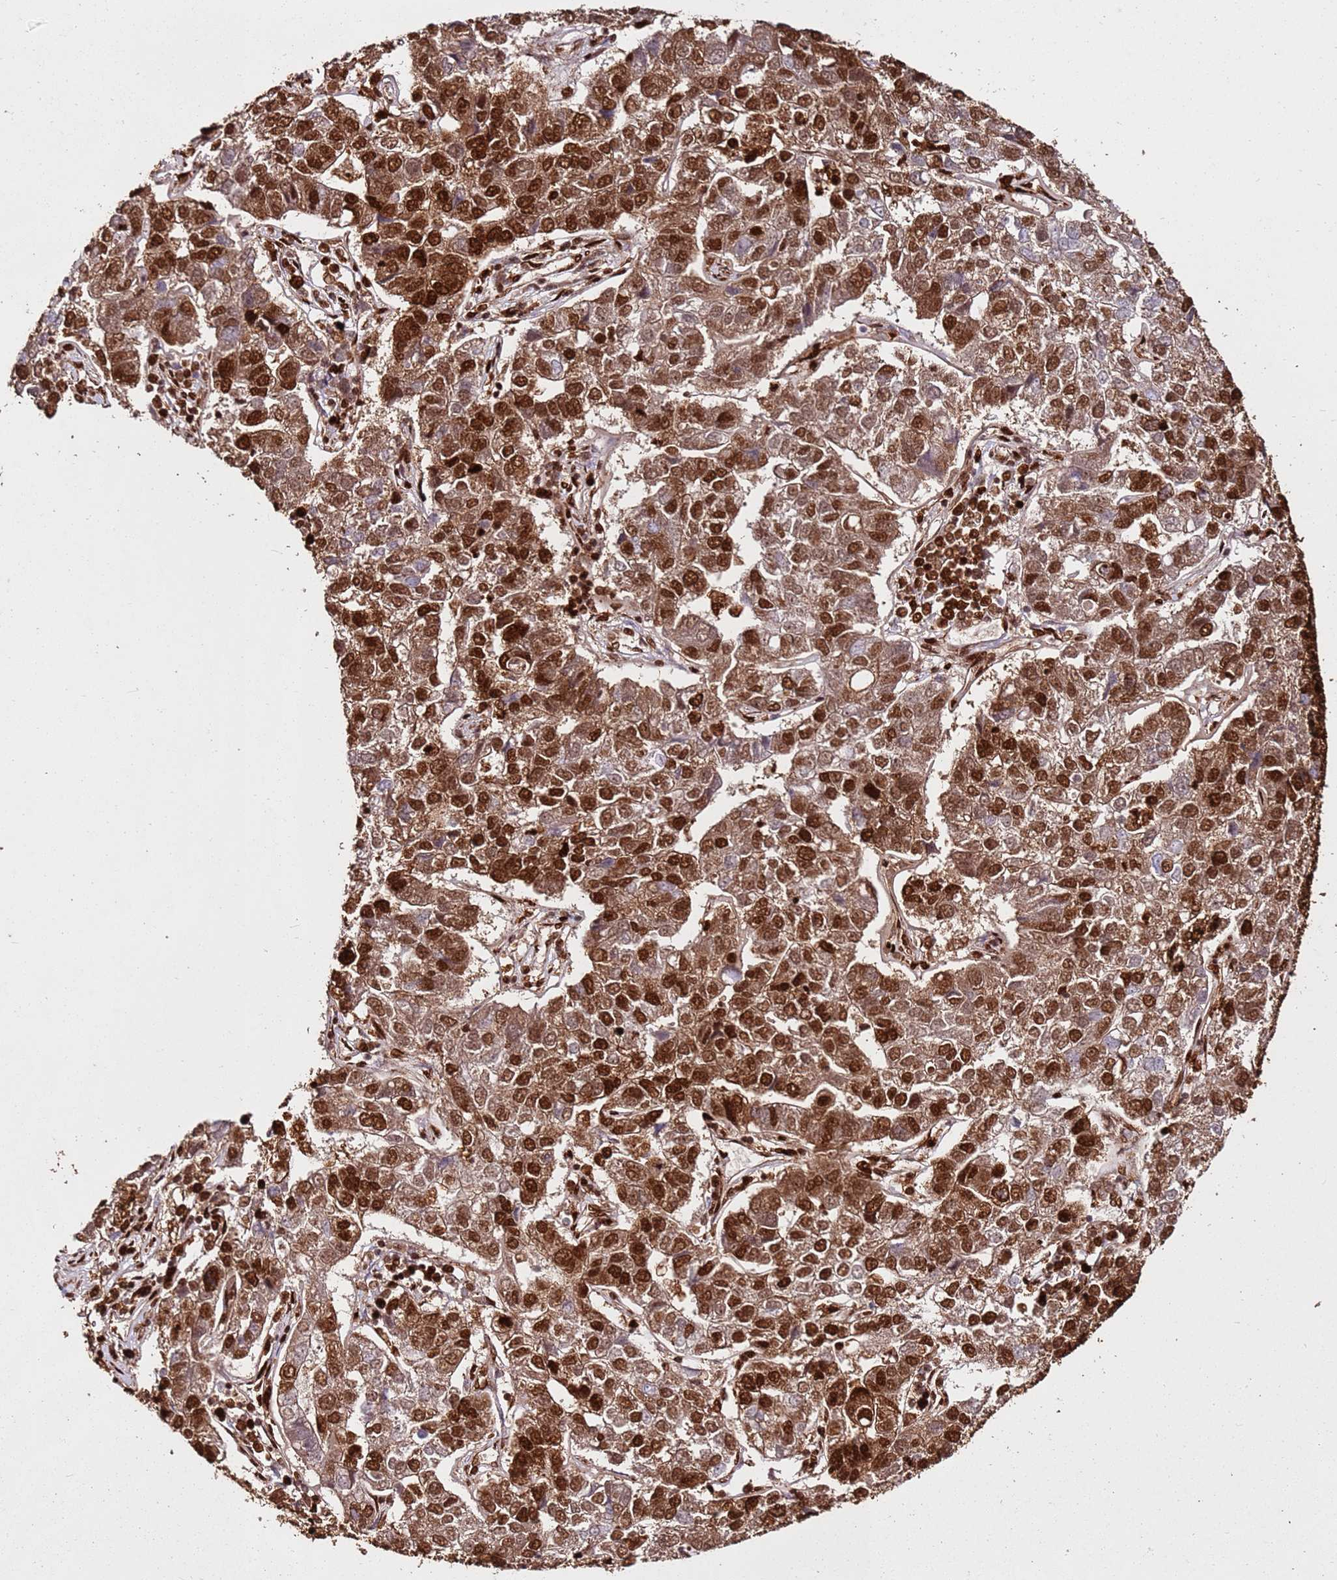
{"staining": {"intensity": "strong", "quantity": "25%-75%", "location": "nuclear"}, "tissue": "pancreatic cancer", "cell_type": "Tumor cells", "image_type": "cancer", "snomed": [{"axis": "morphology", "description": "Adenocarcinoma, NOS"}, {"axis": "topography", "description": "Pancreas"}], "caption": "Strong nuclear positivity for a protein is seen in approximately 25%-75% of tumor cells of adenocarcinoma (pancreatic) using immunohistochemistry.", "gene": "HNRNPAB", "patient": {"sex": "female", "age": 61}}